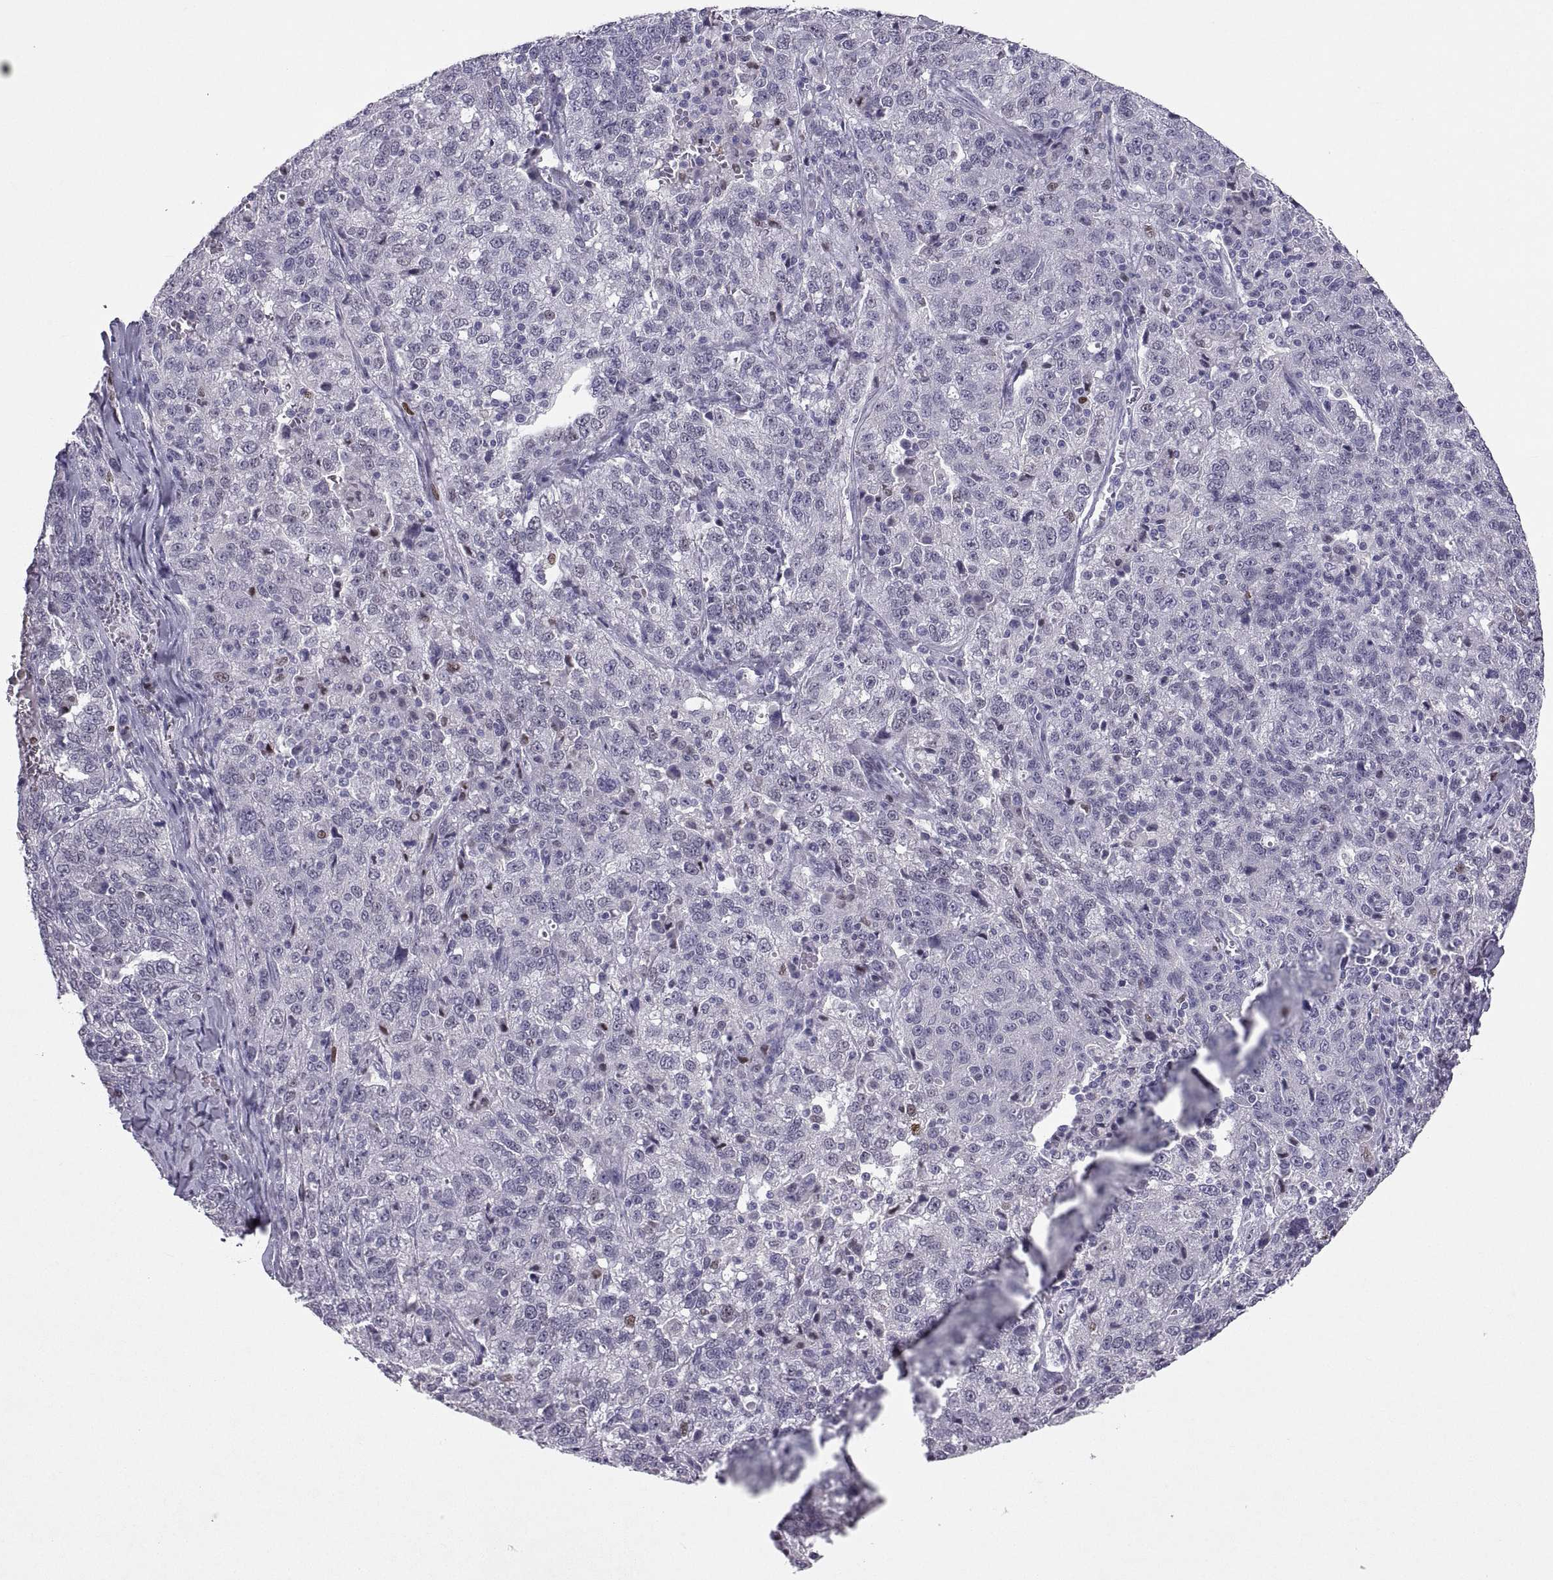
{"staining": {"intensity": "moderate", "quantity": "<25%", "location": "nuclear"}, "tissue": "ovarian cancer", "cell_type": "Tumor cells", "image_type": "cancer", "snomed": [{"axis": "morphology", "description": "Cystadenocarcinoma, serous, NOS"}, {"axis": "topography", "description": "Ovary"}], "caption": "DAB immunohistochemical staining of ovarian cancer (serous cystadenocarcinoma) shows moderate nuclear protein positivity in about <25% of tumor cells. Ihc stains the protein in brown and the nuclei are stained blue.", "gene": "SOX21", "patient": {"sex": "female", "age": 71}}